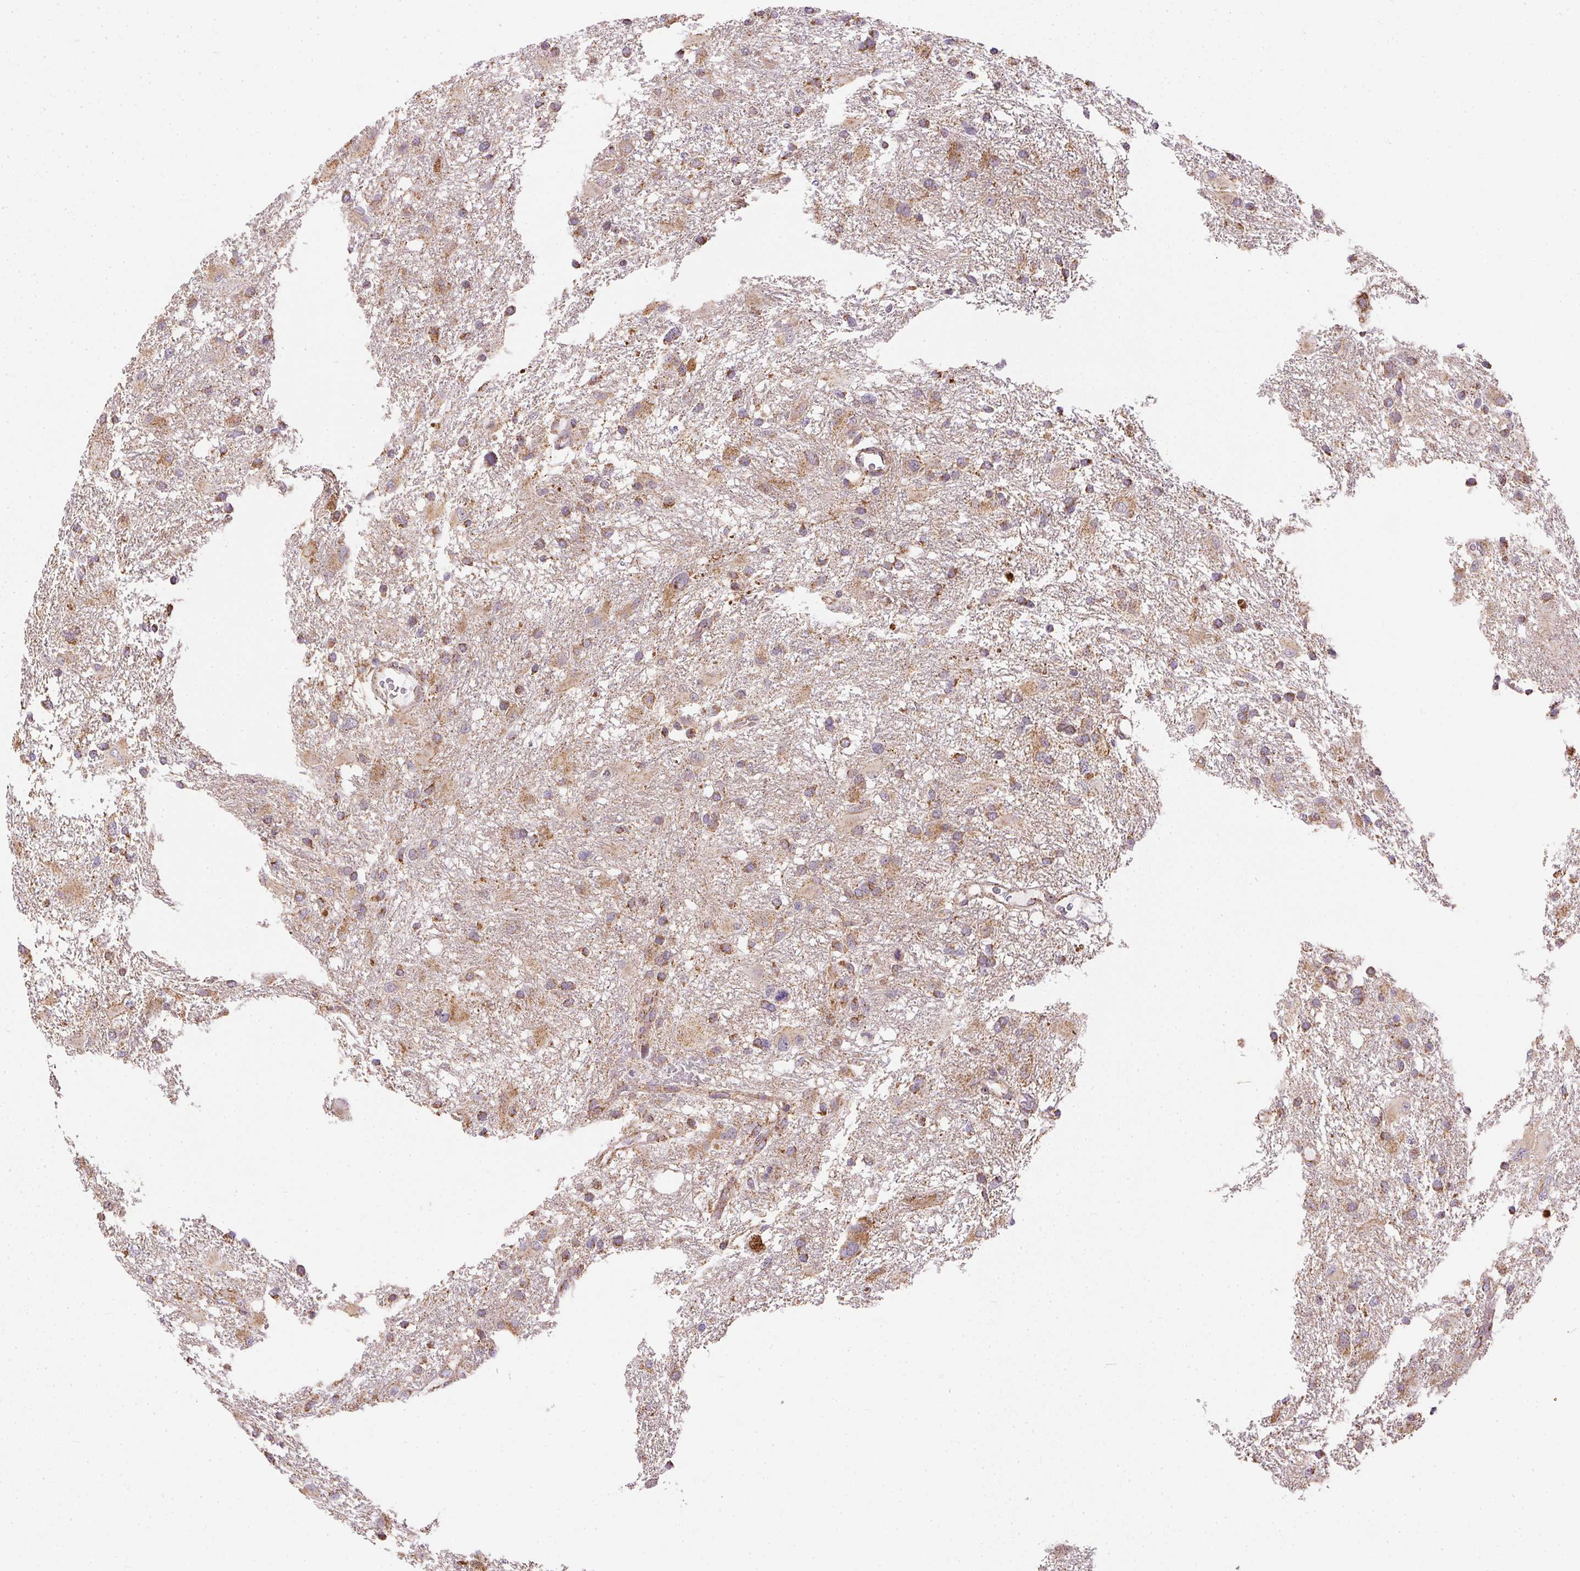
{"staining": {"intensity": "moderate", "quantity": ">75%", "location": "cytoplasmic/membranous"}, "tissue": "glioma", "cell_type": "Tumor cells", "image_type": "cancer", "snomed": [{"axis": "morphology", "description": "Glioma, malignant, High grade"}, {"axis": "topography", "description": "Brain"}], "caption": "Malignant glioma (high-grade) stained for a protein reveals moderate cytoplasmic/membranous positivity in tumor cells.", "gene": "MAPK11", "patient": {"sex": "male", "age": 53}}